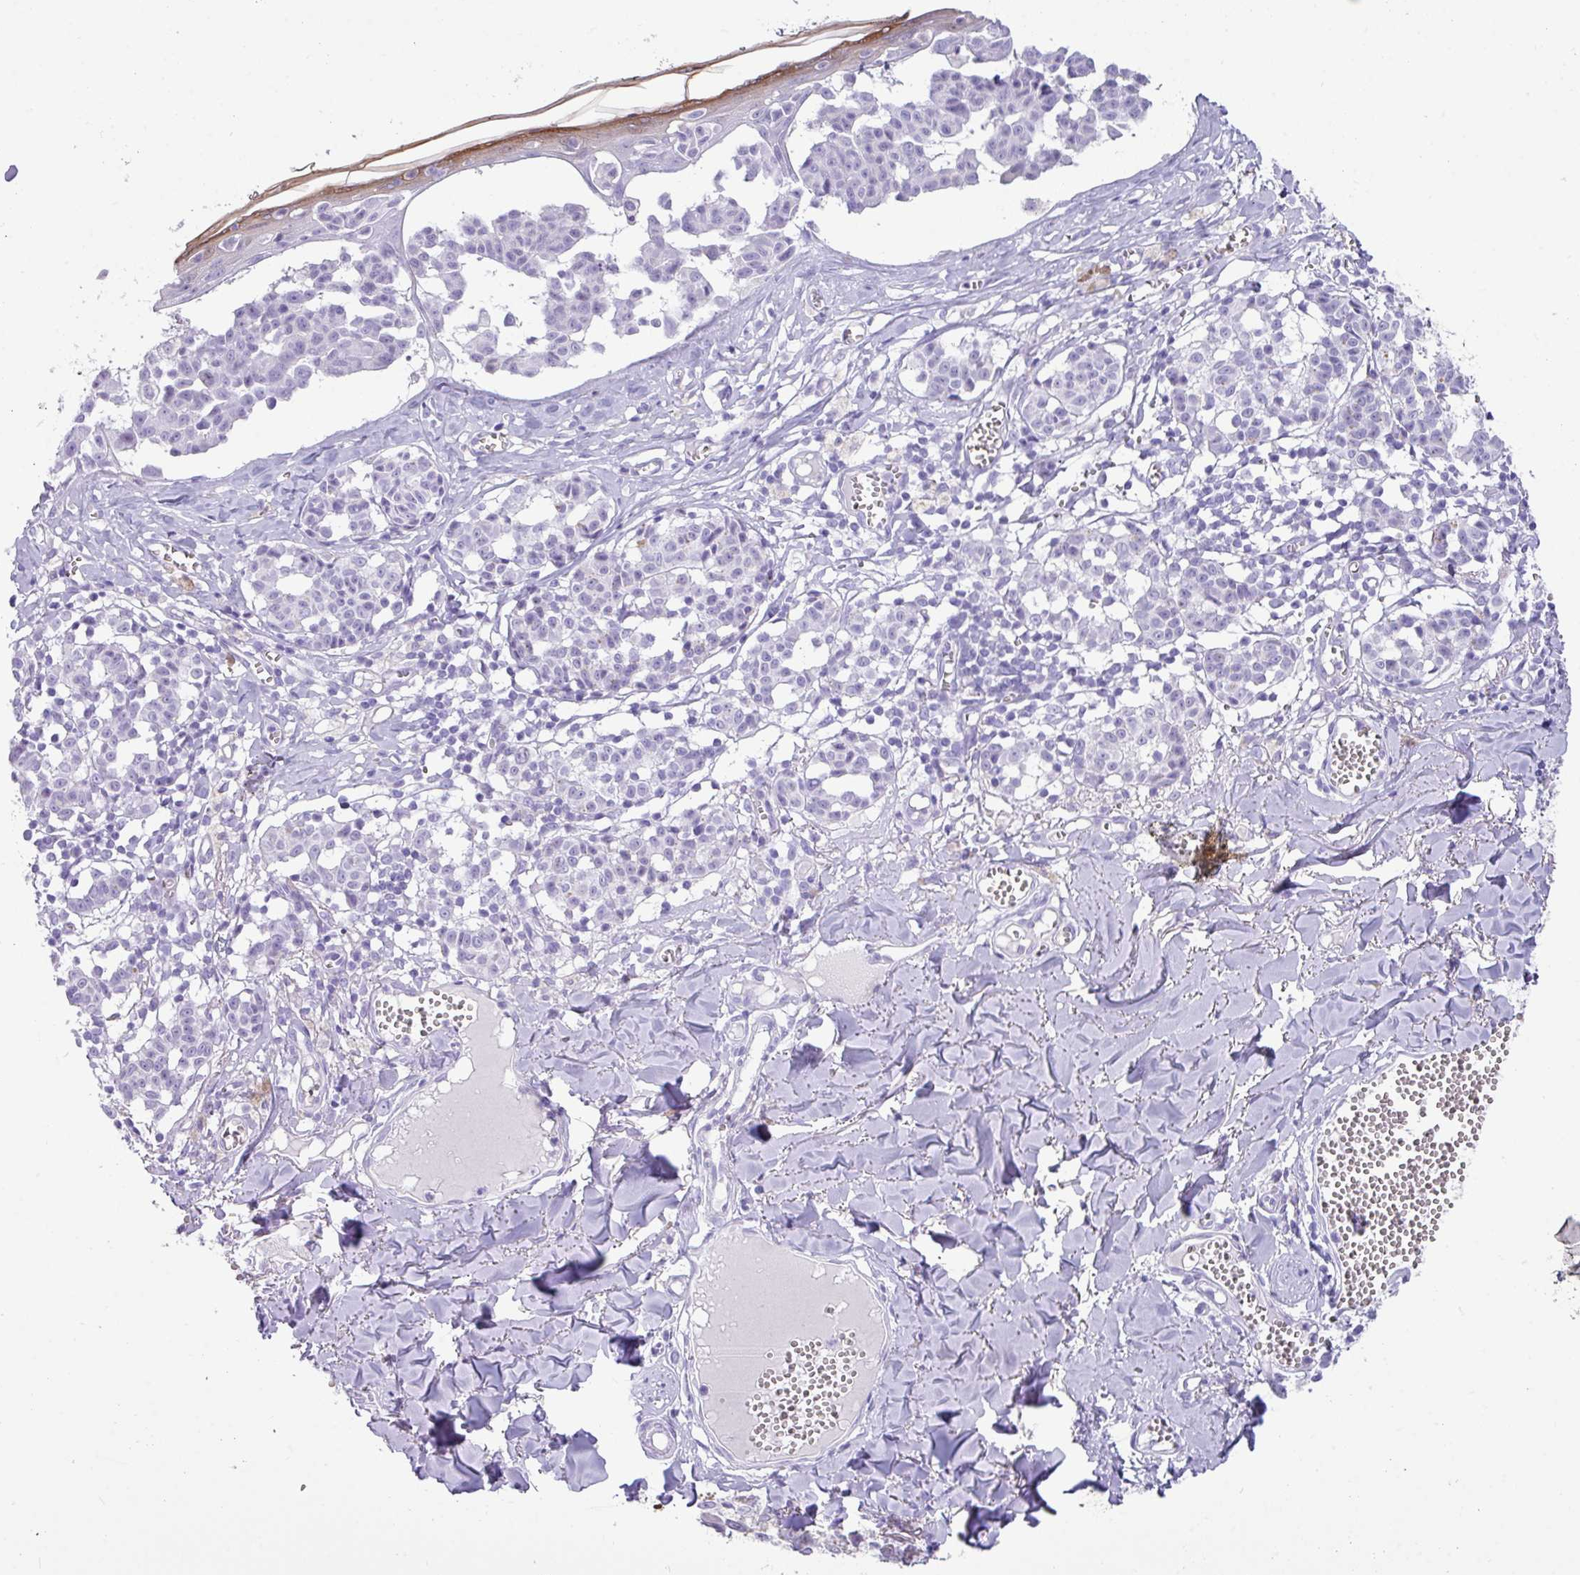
{"staining": {"intensity": "negative", "quantity": "none", "location": "none"}, "tissue": "melanoma", "cell_type": "Tumor cells", "image_type": "cancer", "snomed": [{"axis": "morphology", "description": "Malignant melanoma, NOS"}, {"axis": "topography", "description": "Skin"}], "caption": "A high-resolution micrograph shows immunohistochemistry (IHC) staining of melanoma, which shows no significant expression in tumor cells.", "gene": "NCCRP1", "patient": {"sex": "female", "age": 43}}